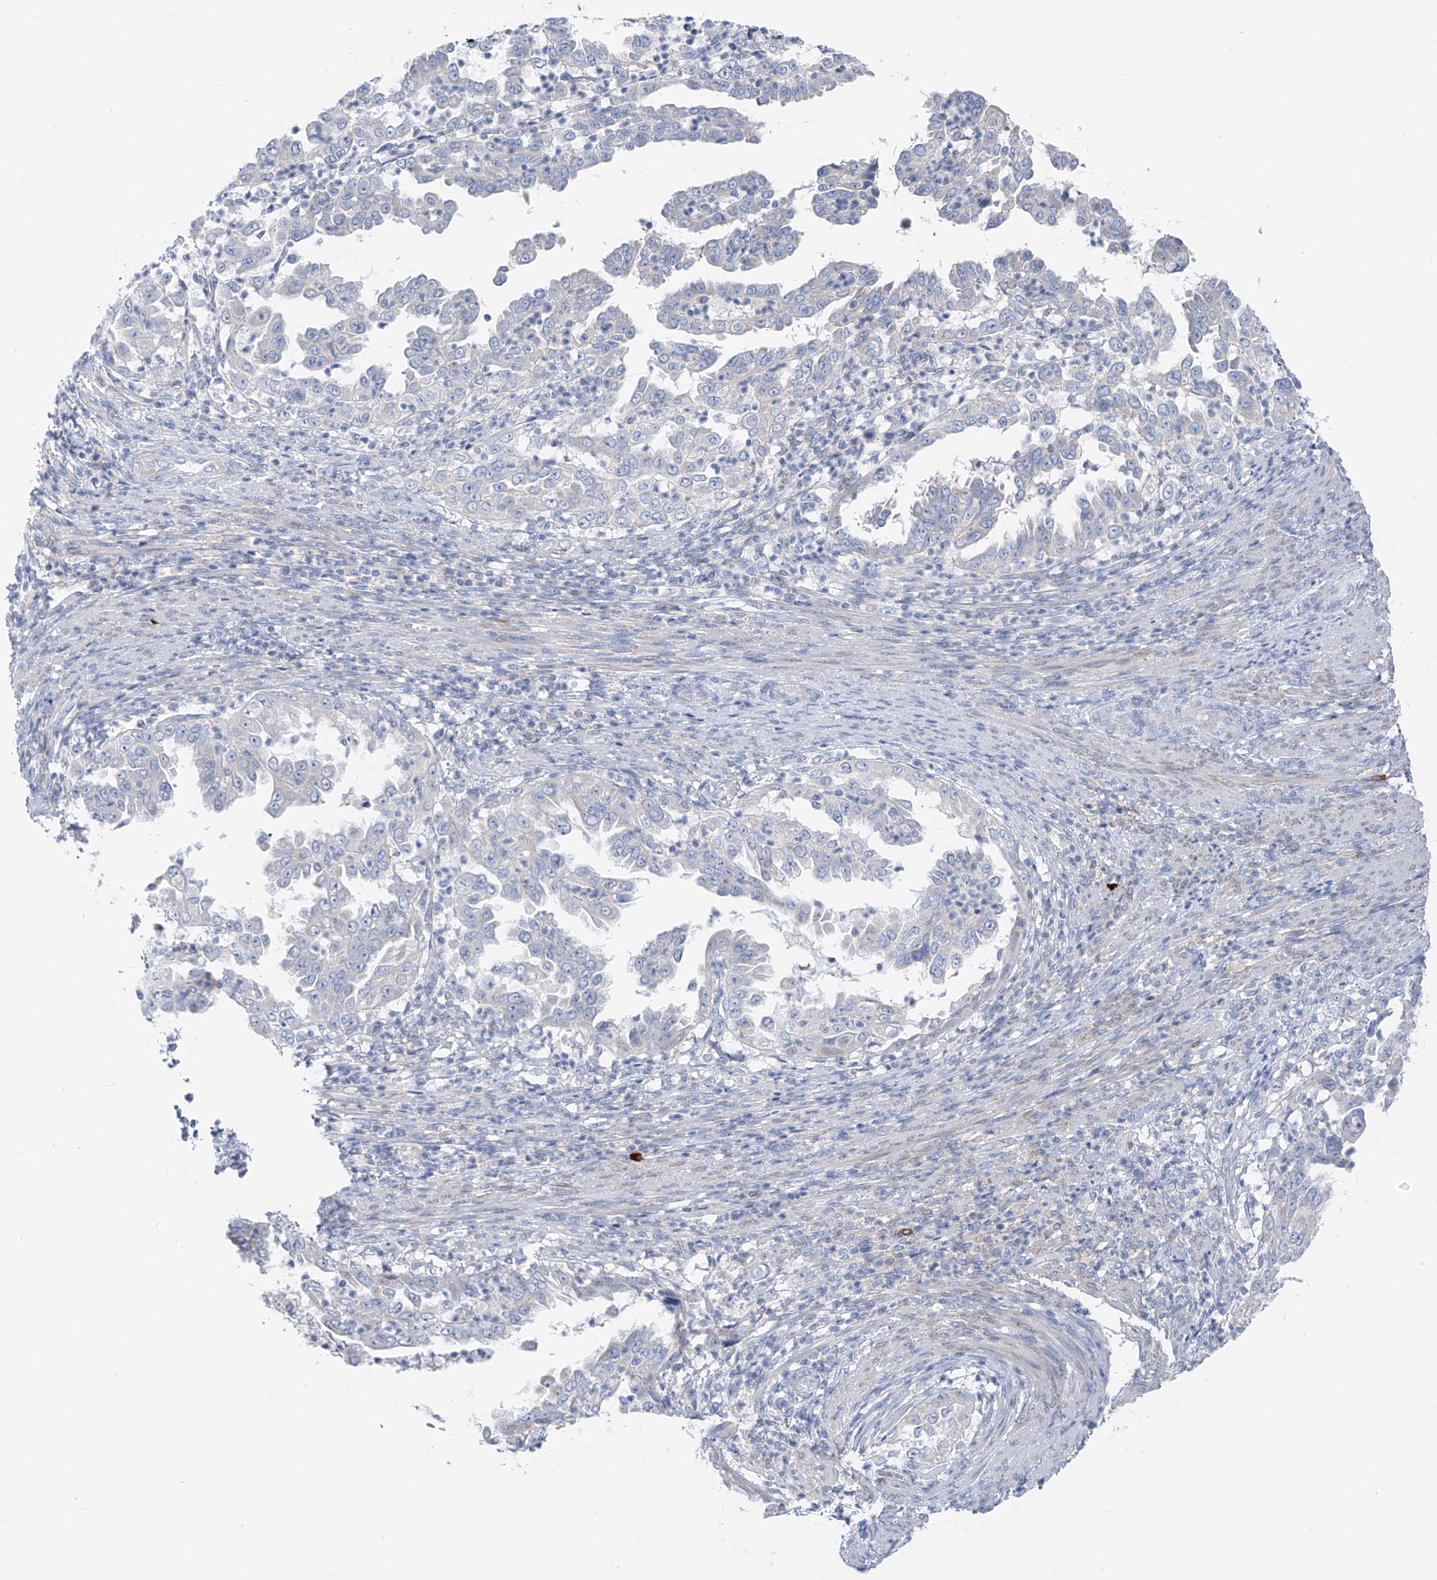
{"staining": {"intensity": "negative", "quantity": "none", "location": "none"}, "tissue": "endometrial cancer", "cell_type": "Tumor cells", "image_type": "cancer", "snomed": [{"axis": "morphology", "description": "Adenocarcinoma, NOS"}, {"axis": "topography", "description": "Endometrium"}], "caption": "Protein analysis of endometrial adenocarcinoma demonstrates no significant staining in tumor cells. (Stains: DAB IHC with hematoxylin counter stain, Microscopy: brightfield microscopy at high magnification).", "gene": "POMGNT2", "patient": {"sex": "female", "age": 85}}